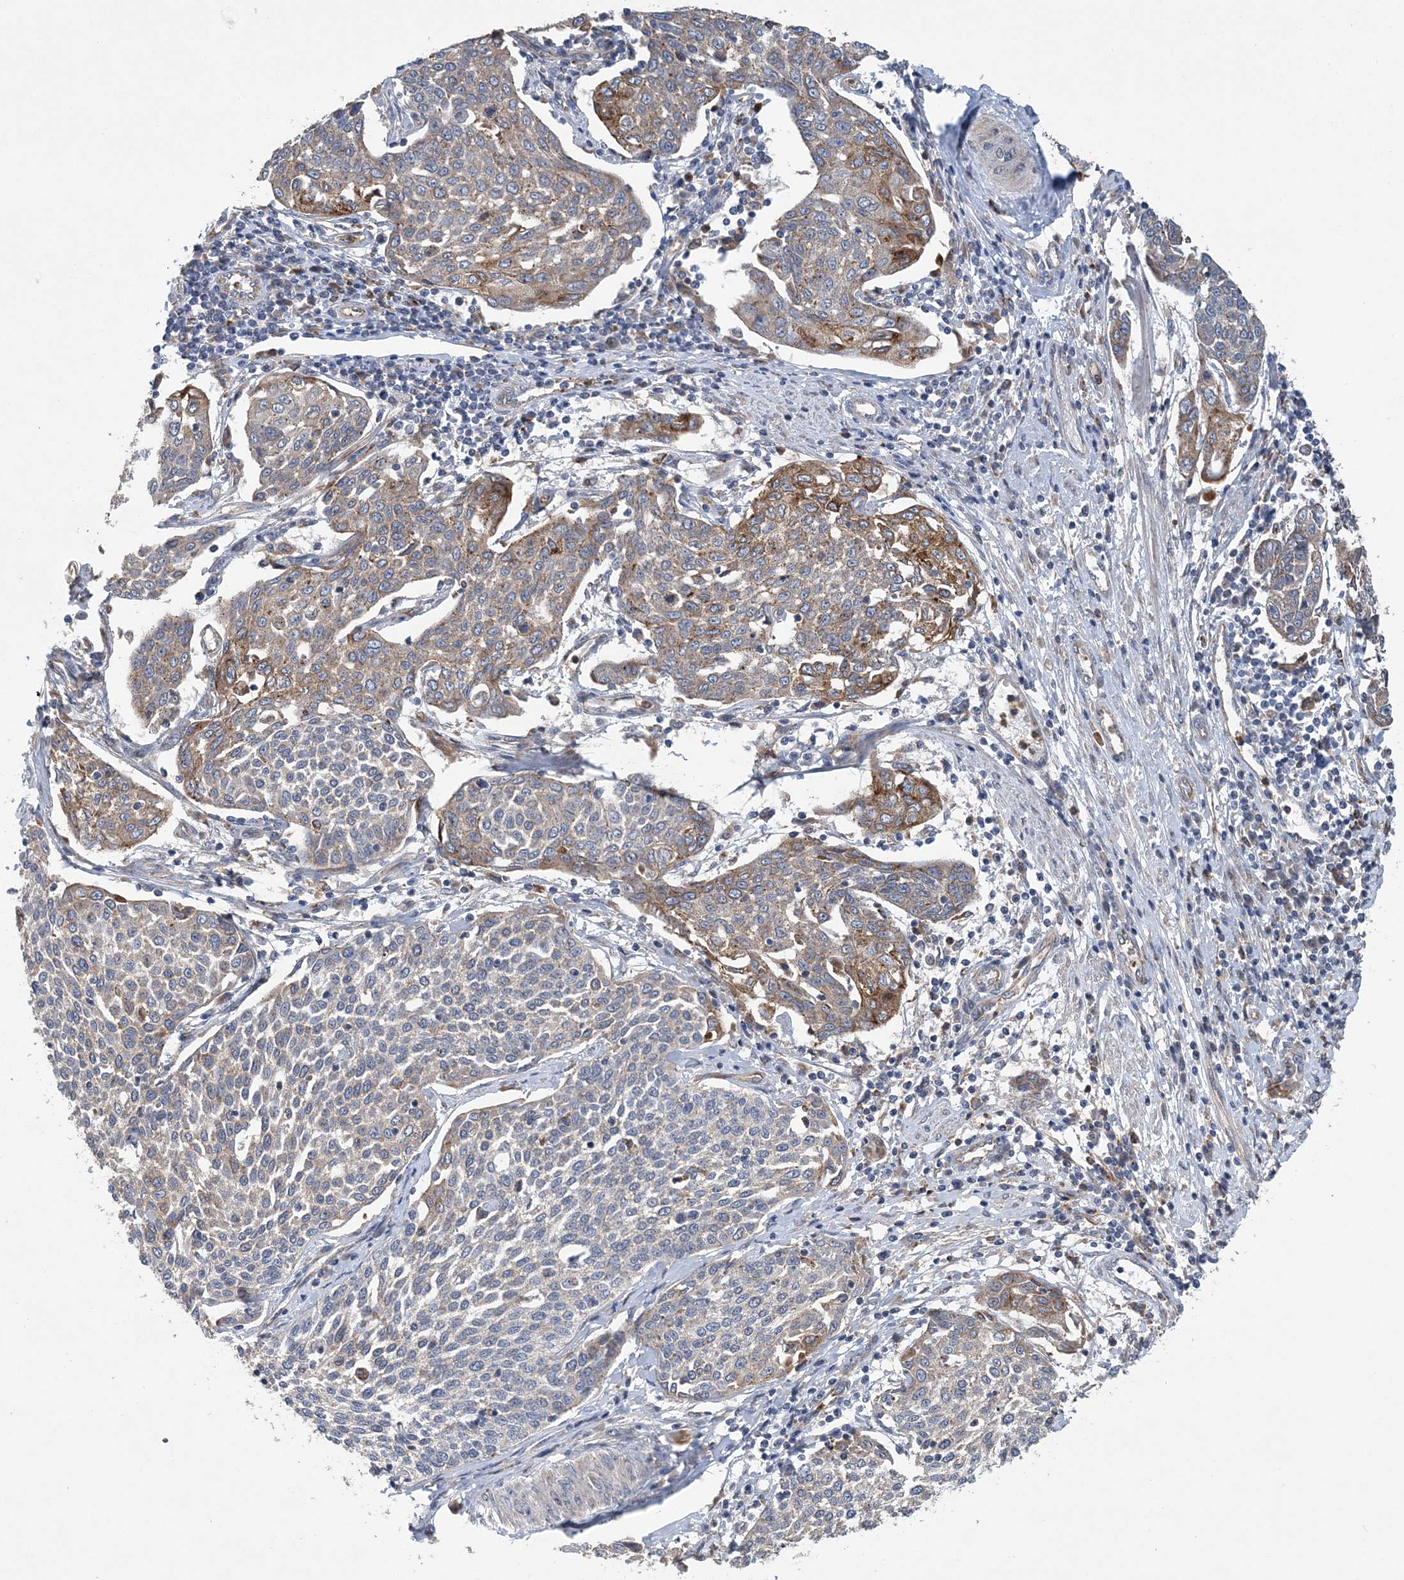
{"staining": {"intensity": "moderate", "quantity": "<25%", "location": "cytoplasmic/membranous"}, "tissue": "cervical cancer", "cell_type": "Tumor cells", "image_type": "cancer", "snomed": [{"axis": "morphology", "description": "Squamous cell carcinoma, NOS"}, {"axis": "topography", "description": "Cervix"}], "caption": "Immunohistochemistry (IHC) histopathology image of neoplastic tissue: squamous cell carcinoma (cervical) stained using IHC displays low levels of moderate protein expression localized specifically in the cytoplasmic/membranous of tumor cells, appearing as a cytoplasmic/membranous brown color.", "gene": "PTTG1IP", "patient": {"sex": "female", "age": 34}}